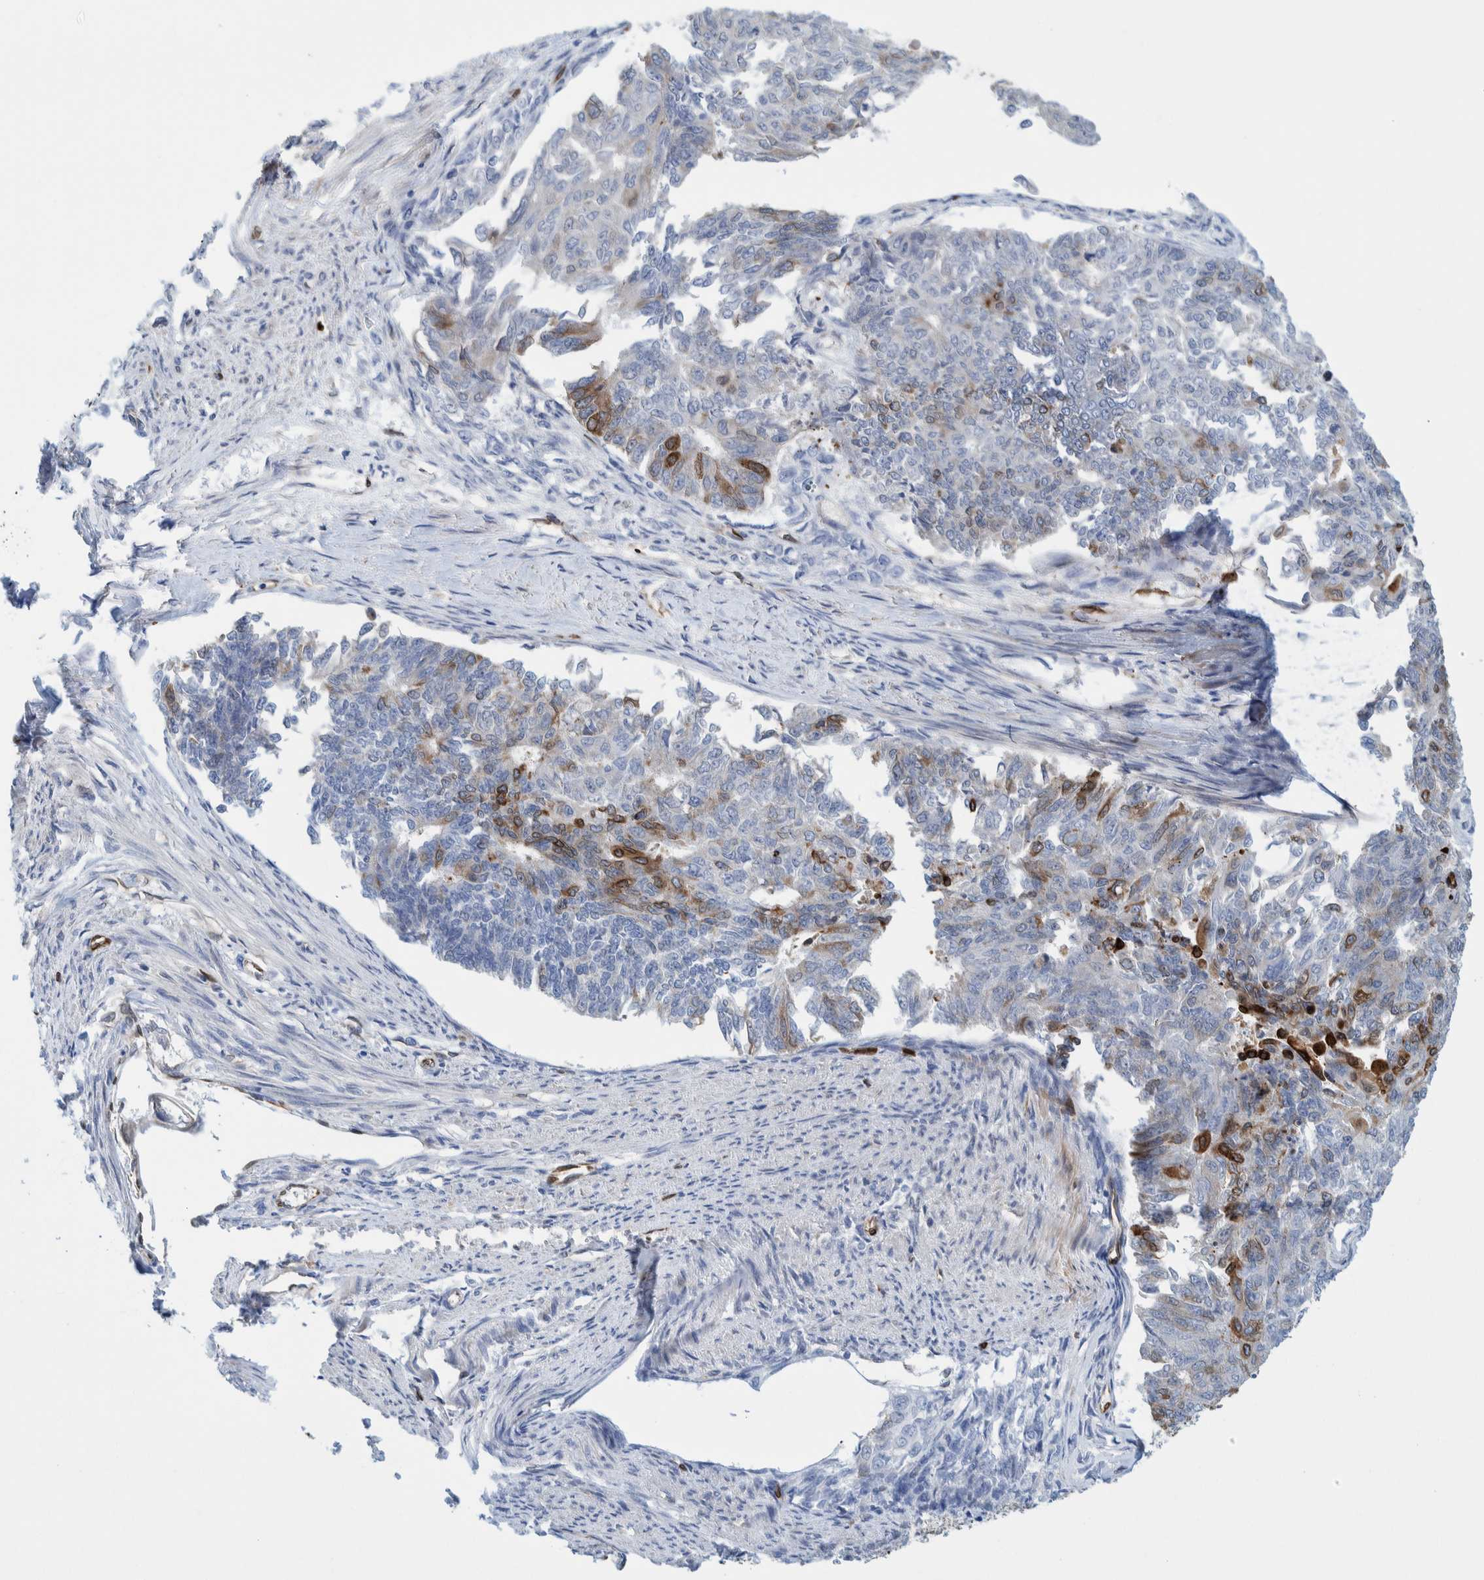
{"staining": {"intensity": "moderate", "quantity": "<25%", "location": "cytoplasmic/membranous"}, "tissue": "endometrial cancer", "cell_type": "Tumor cells", "image_type": "cancer", "snomed": [{"axis": "morphology", "description": "Adenocarcinoma, NOS"}, {"axis": "topography", "description": "Endometrium"}], "caption": "IHC of human adenocarcinoma (endometrial) demonstrates low levels of moderate cytoplasmic/membranous positivity in approximately <25% of tumor cells.", "gene": "THEM6", "patient": {"sex": "female", "age": 32}}